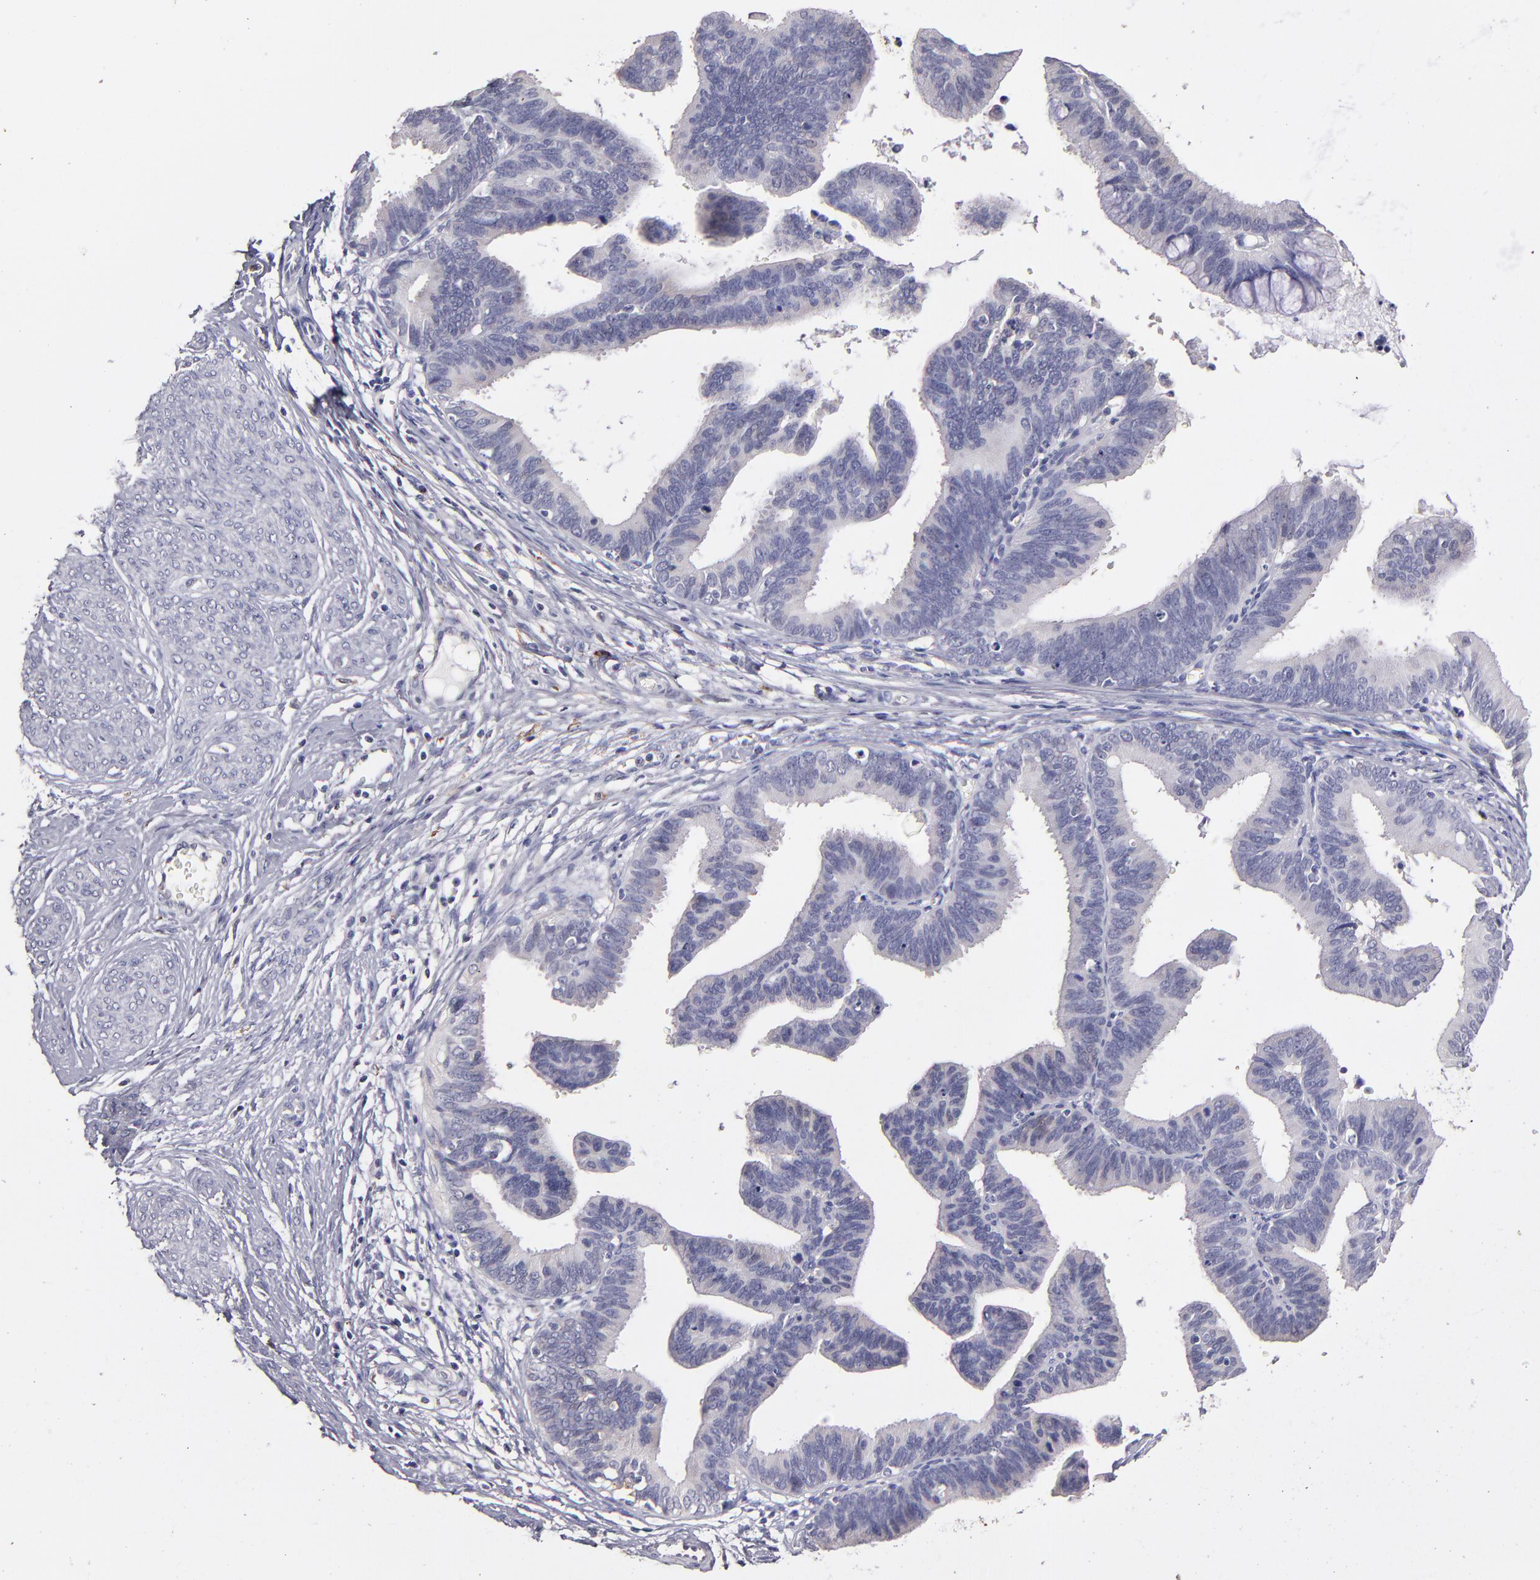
{"staining": {"intensity": "negative", "quantity": "none", "location": "none"}, "tissue": "cervical cancer", "cell_type": "Tumor cells", "image_type": "cancer", "snomed": [{"axis": "morphology", "description": "Adenocarcinoma, NOS"}, {"axis": "topography", "description": "Cervix"}], "caption": "Tumor cells show no significant staining in cervical cancer (adenocarcinoma).", "gene": "GLDC", "patient": {"sex": "female", "age": 47}}